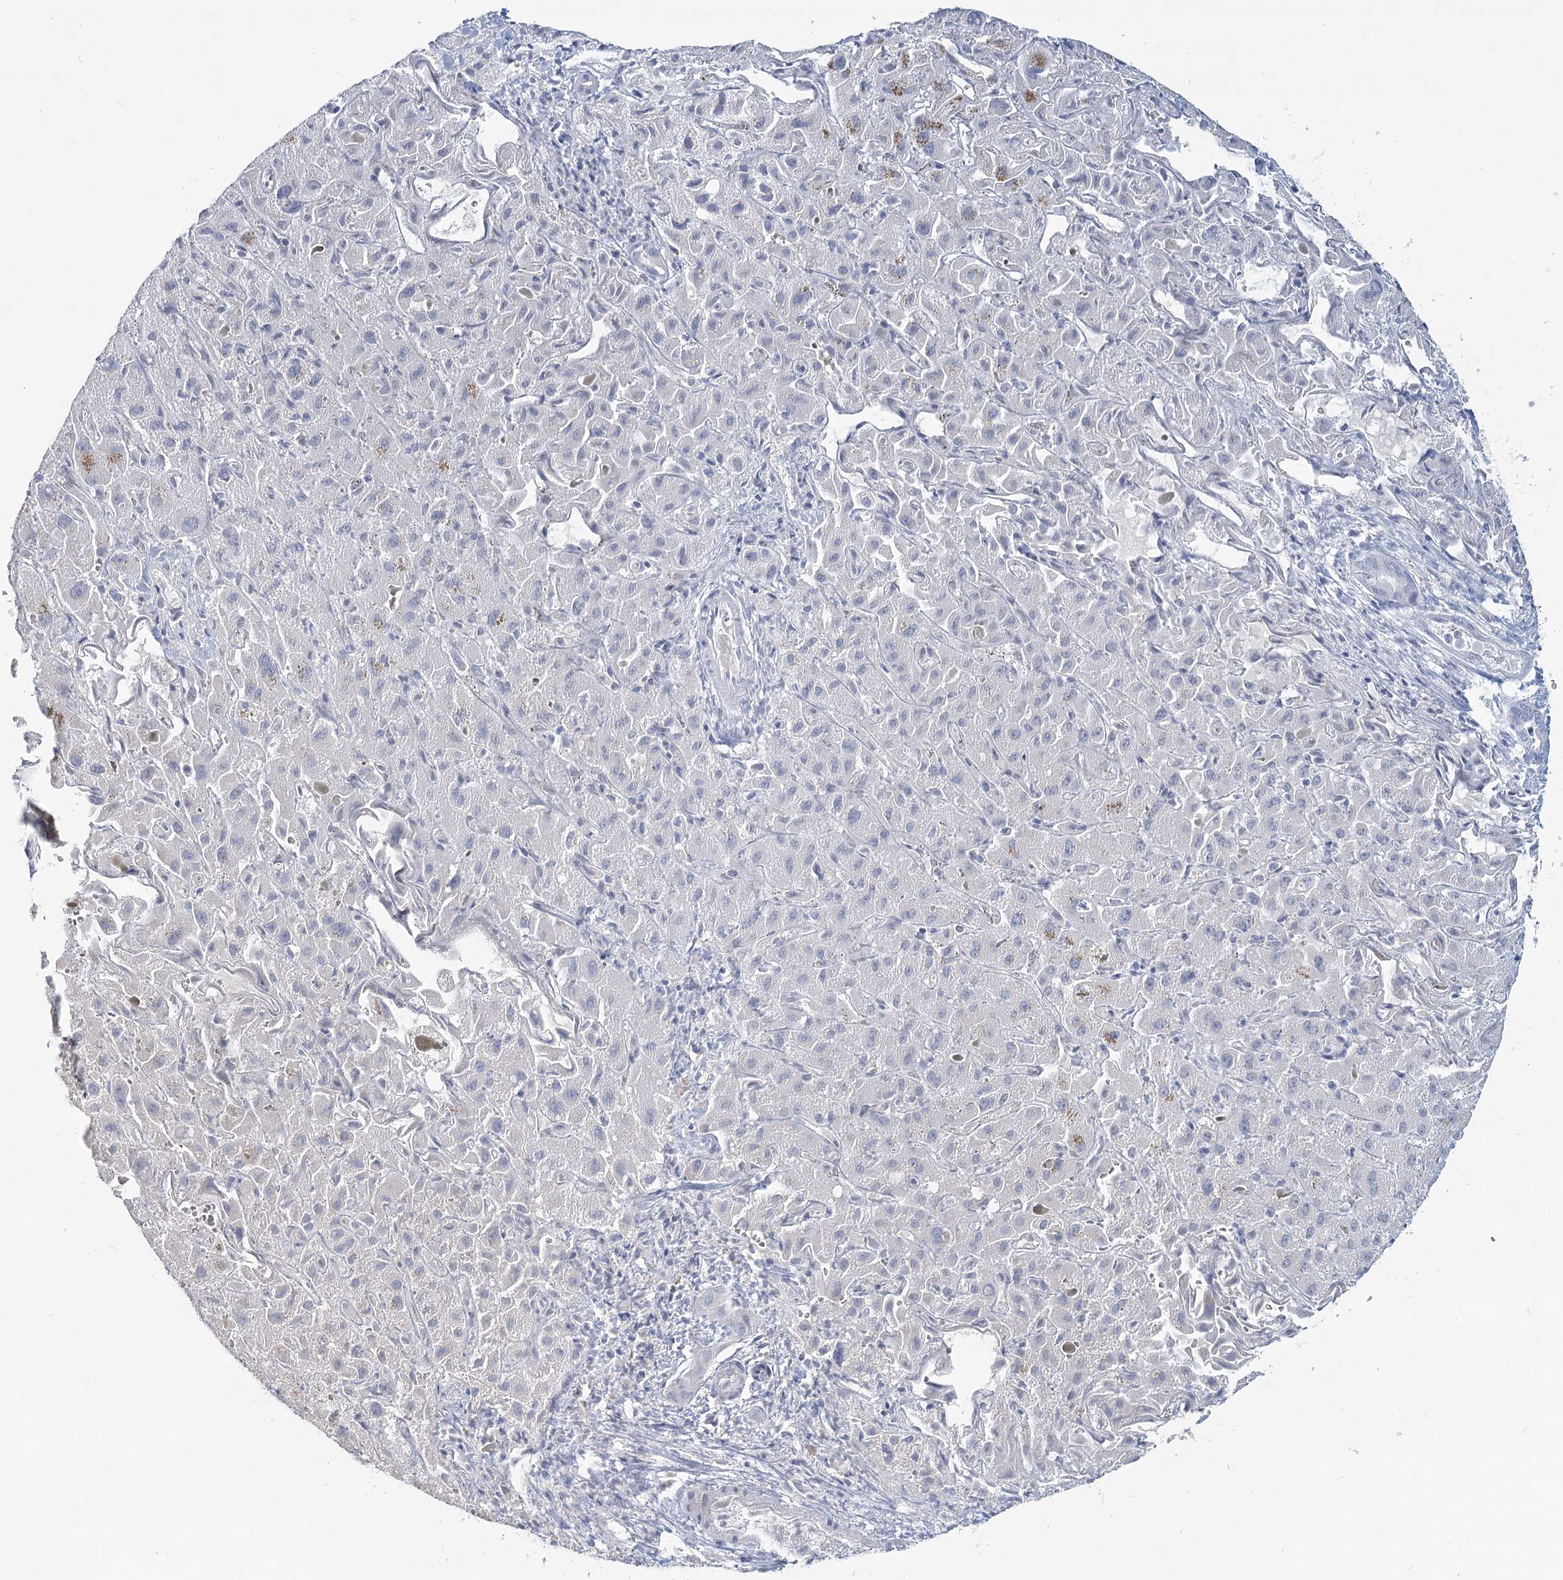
{"staining": {"intensity": "negative", "quantity": "none", "location": "none"}, "tissue": "liver cancer", "cell_type": "Tumor cells", "image_type": "cancer", "snomed": [{"axis": "morphology", "description": "Cholangiocarcinoma"}, {"axis": "topography", "description": "Liver"}], "caption": "Micrograph shows no significant protein expression in tumor cells of cholangiocarcinoma (liver).", "gene": "SLC9A3", "patient": {"sex": "female", "age": 52}}